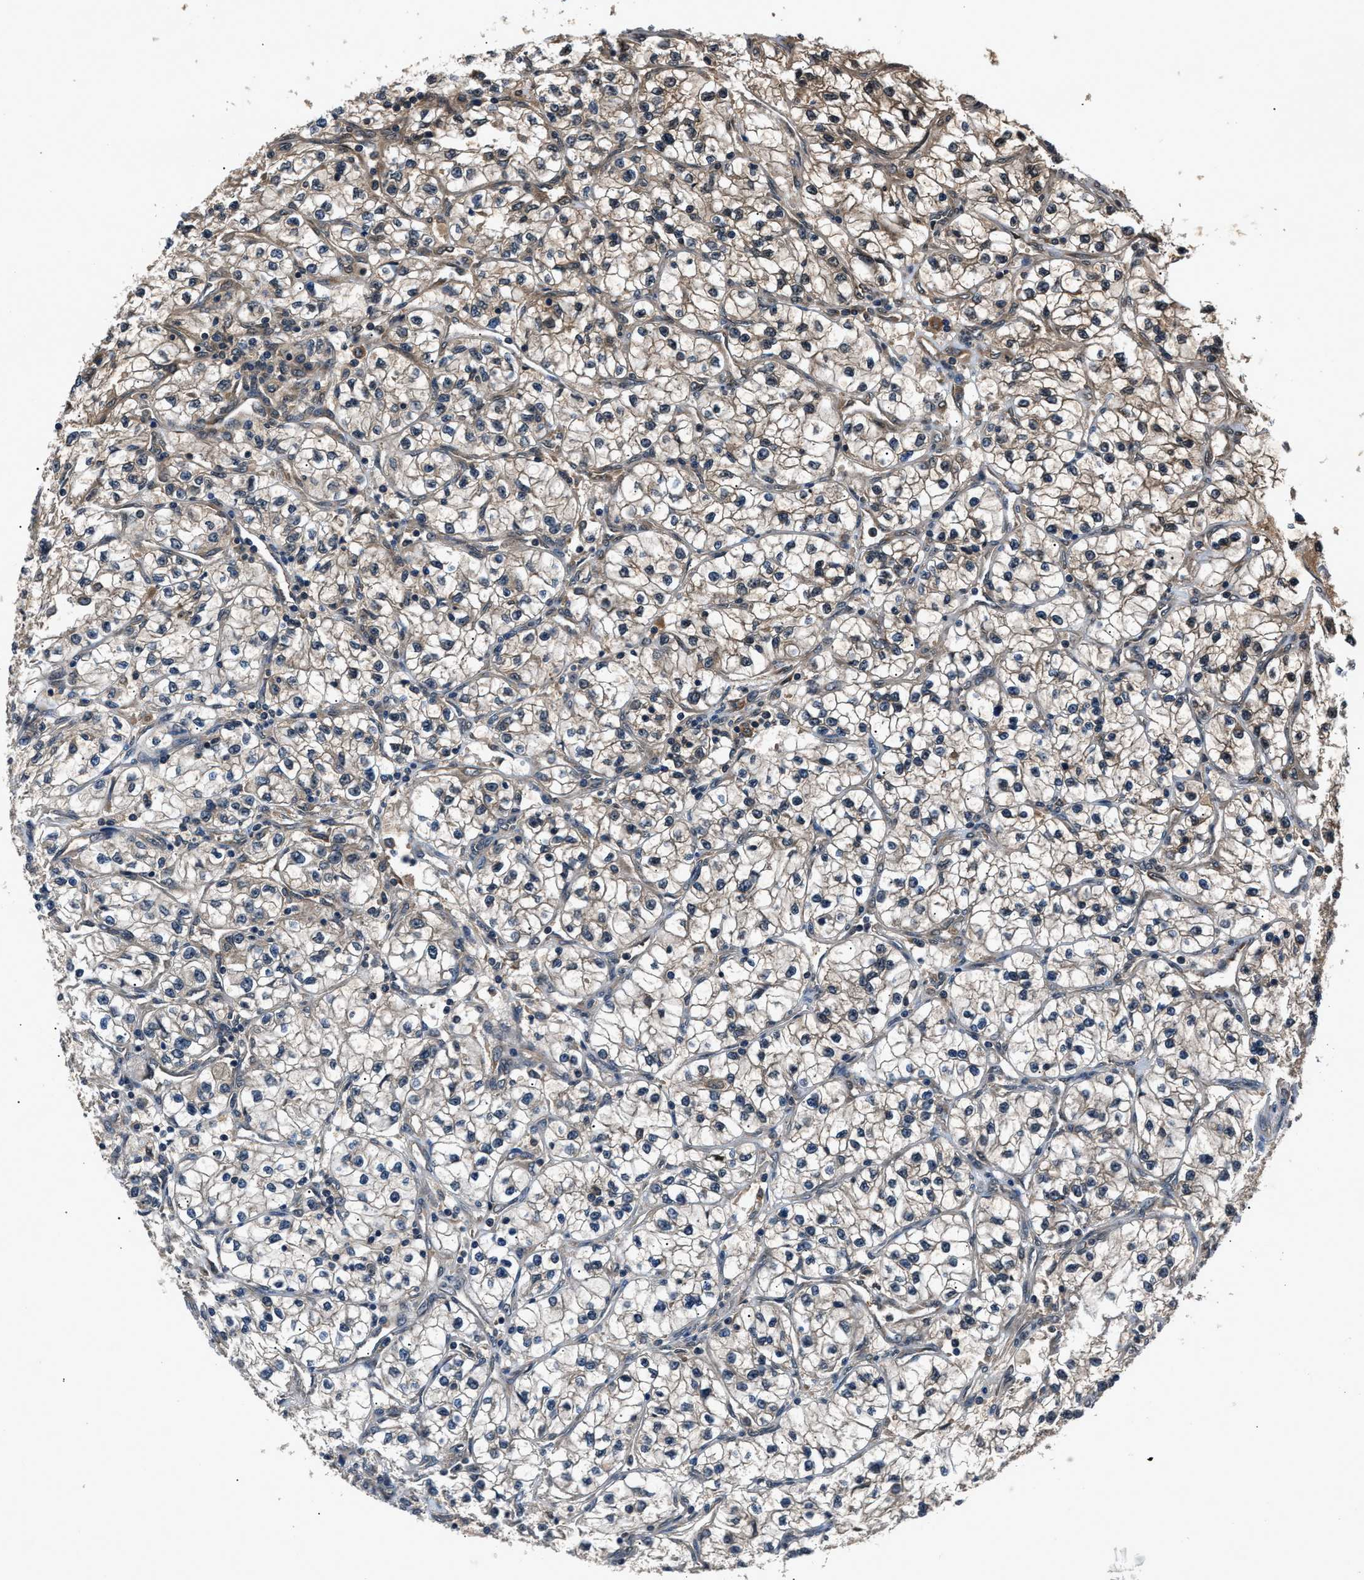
{"staining": {"intensity": "weak", "quantity": "25%-75%", "location": "cytoplasmic/membranous"}, "tissue": "renal cancer", "cell_type": "Tumor cells", "image_type": "cancer", "snomed": [{"axis": "morphology", "description": "Adenocarcinoma, NOS"}, {"axis": "topography", "description": "Kidney"}], "caption": "Adenocarcinoma (renal) stained with a brown dye demonstrates weak cytoplasmic/membranous positive positivity in about 25%-75% of tumor cells.", "gene": "TP53I3", "patient": {"sex": "female", "age": 57}}